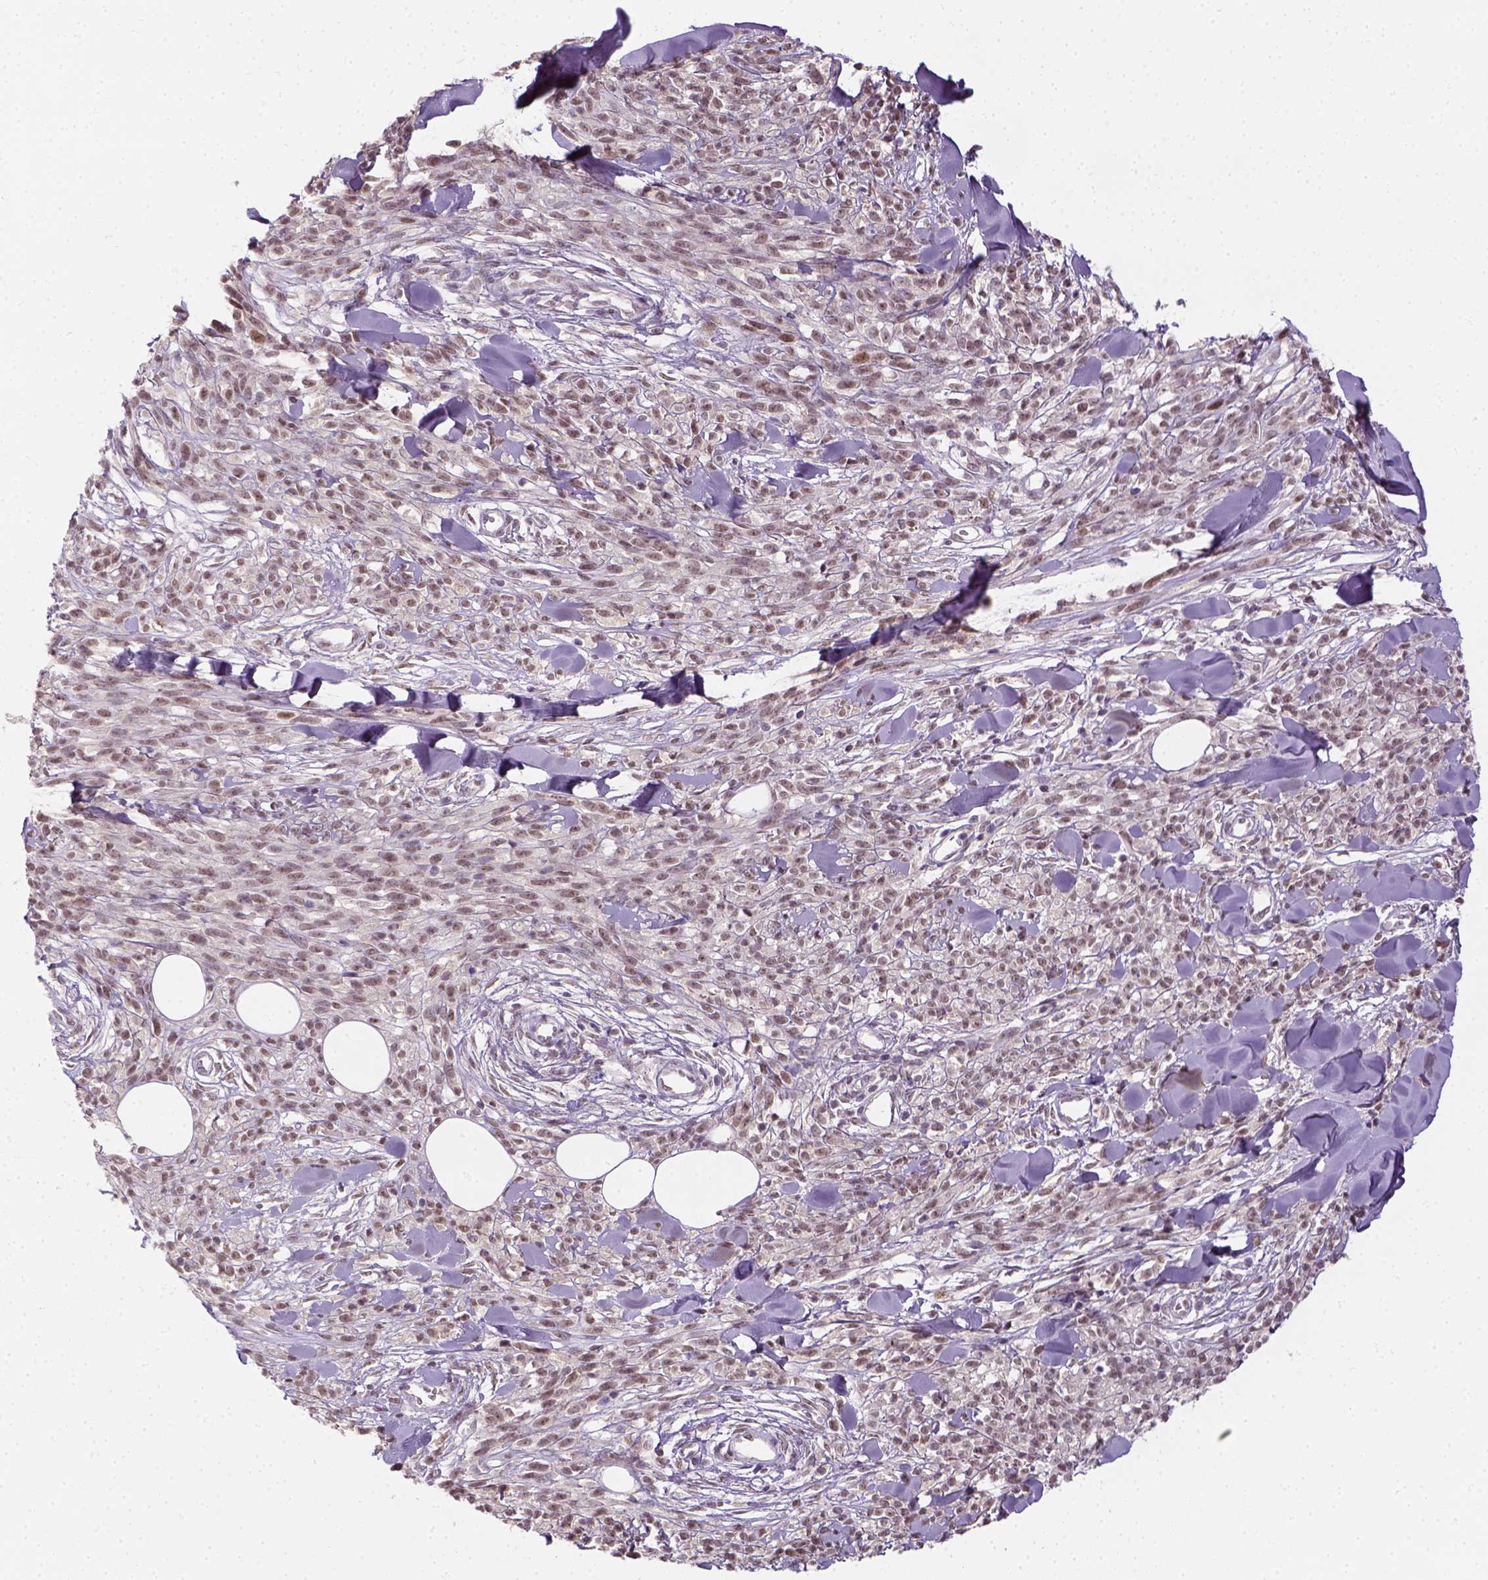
{"staining": {"intensity": "moderate", "quantity": ">75%", "location": "nuclear"}, "tissue": "melanoma", "cell_type": "Tumor cells", "image_type": "cancer", "snomed": [{"axis": "morphology", "description": "Malignant melanoma, NOS"}, {"axis": "topography", "description": "Skin"}, {"axis": "topography", "description": "Skin of trunk"}], "caption": "Human malignant melanoma stained for a protein (brown) shows moderate nuclear positive positivity in approximately >75% of tumor cells.", "gene": "MAGEB3", "patient": {"sex": "male", "age": 74}}